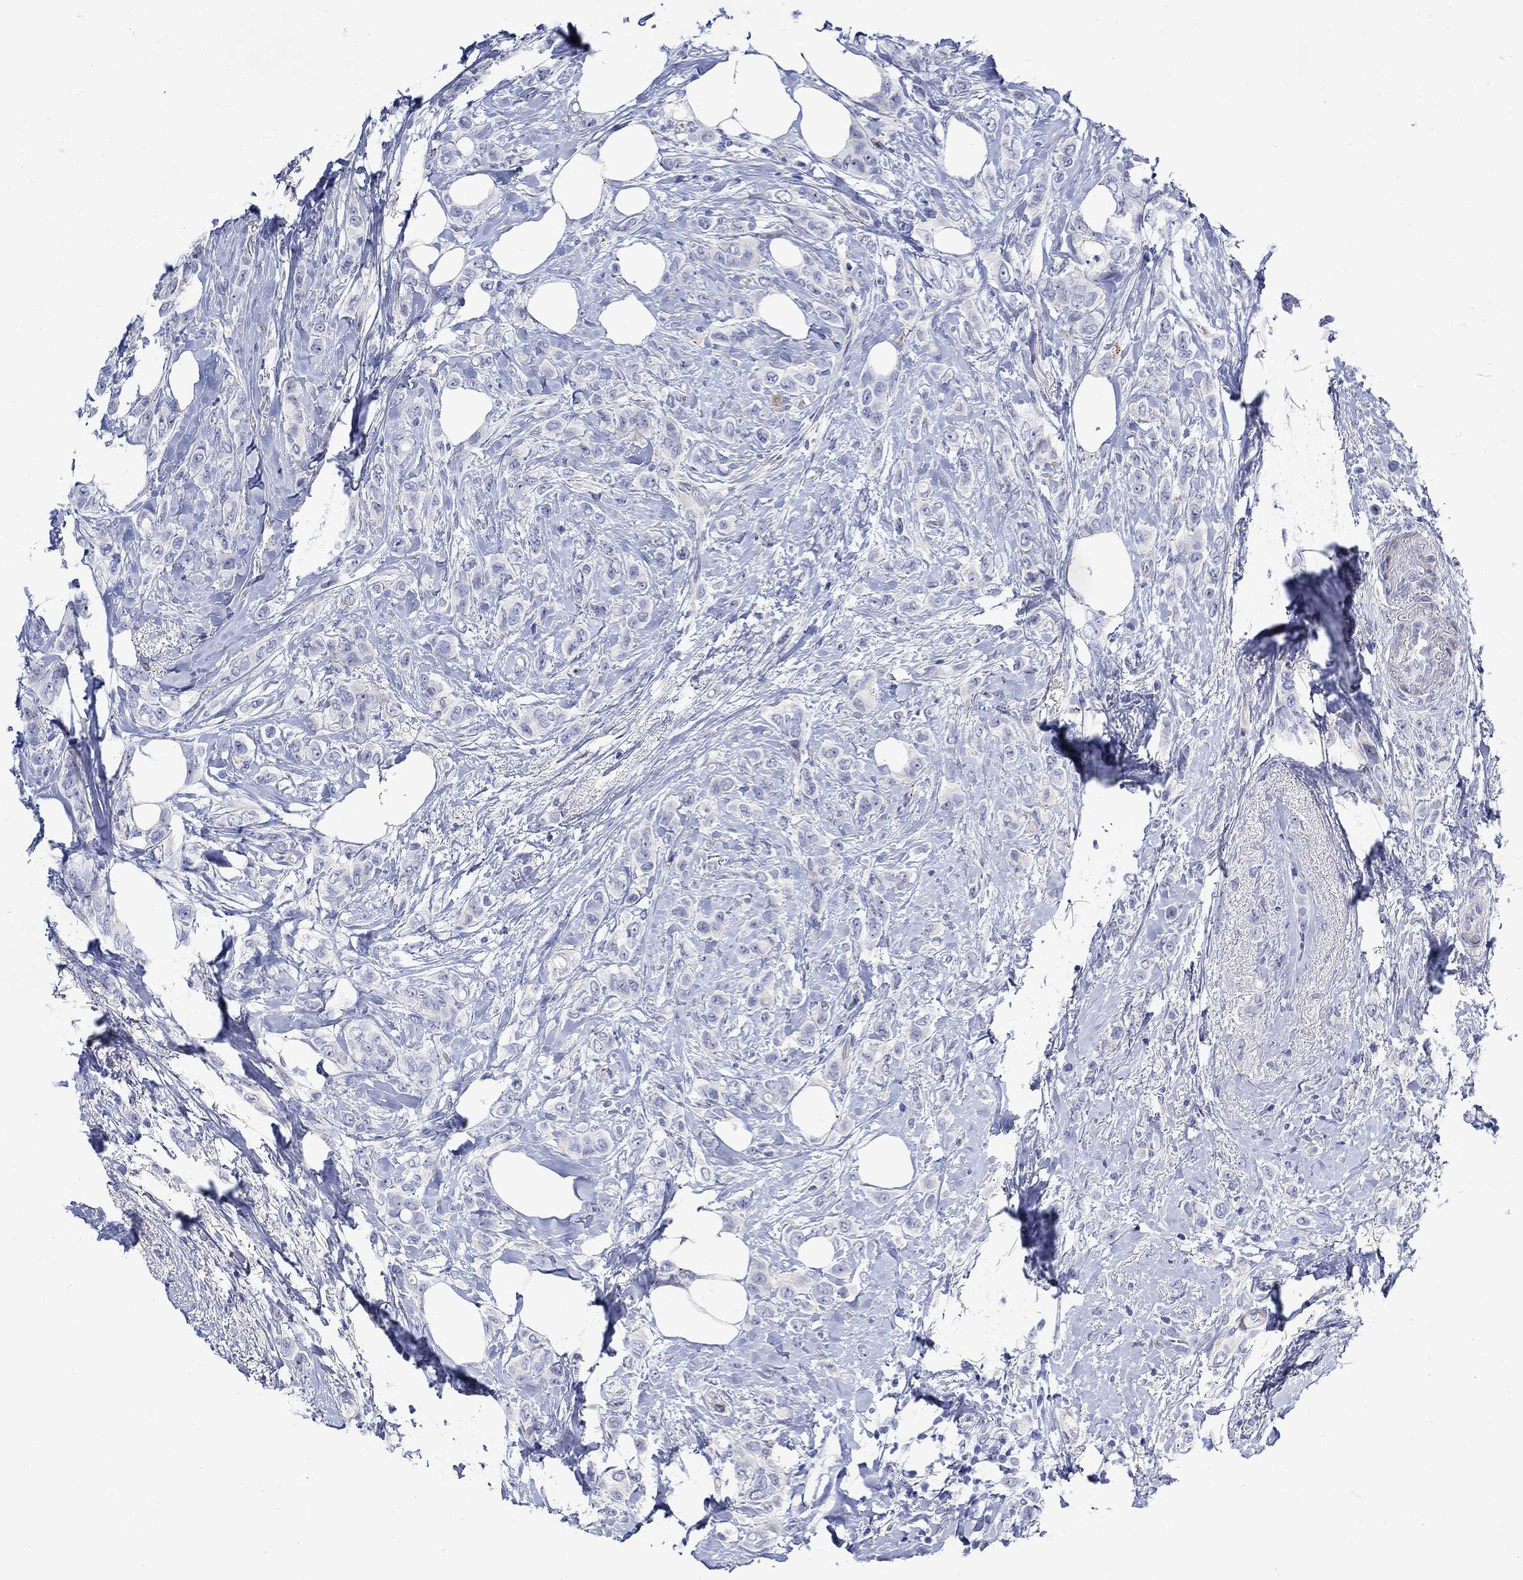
{"staining": {"intensity": "negative", "quantity": "none", "location": "none"}, "tissue": "breast cancer", "cell_type": "Tumor cells", "image_type": "cancer", "snomed": [{"axis": "morphology", "description": "Lobular carcinoma"}, {"axis": "topography", "description": "Breast"}], "caption": "Immunohistochemistry image of neoplastic tissue: human breast cancer stained with DAB demonstrates no significant protein staining in tumor cells. Nuclei are stained in blue.", "gene": "KSR2", "patient": {"sex": "female", "age": 66}}